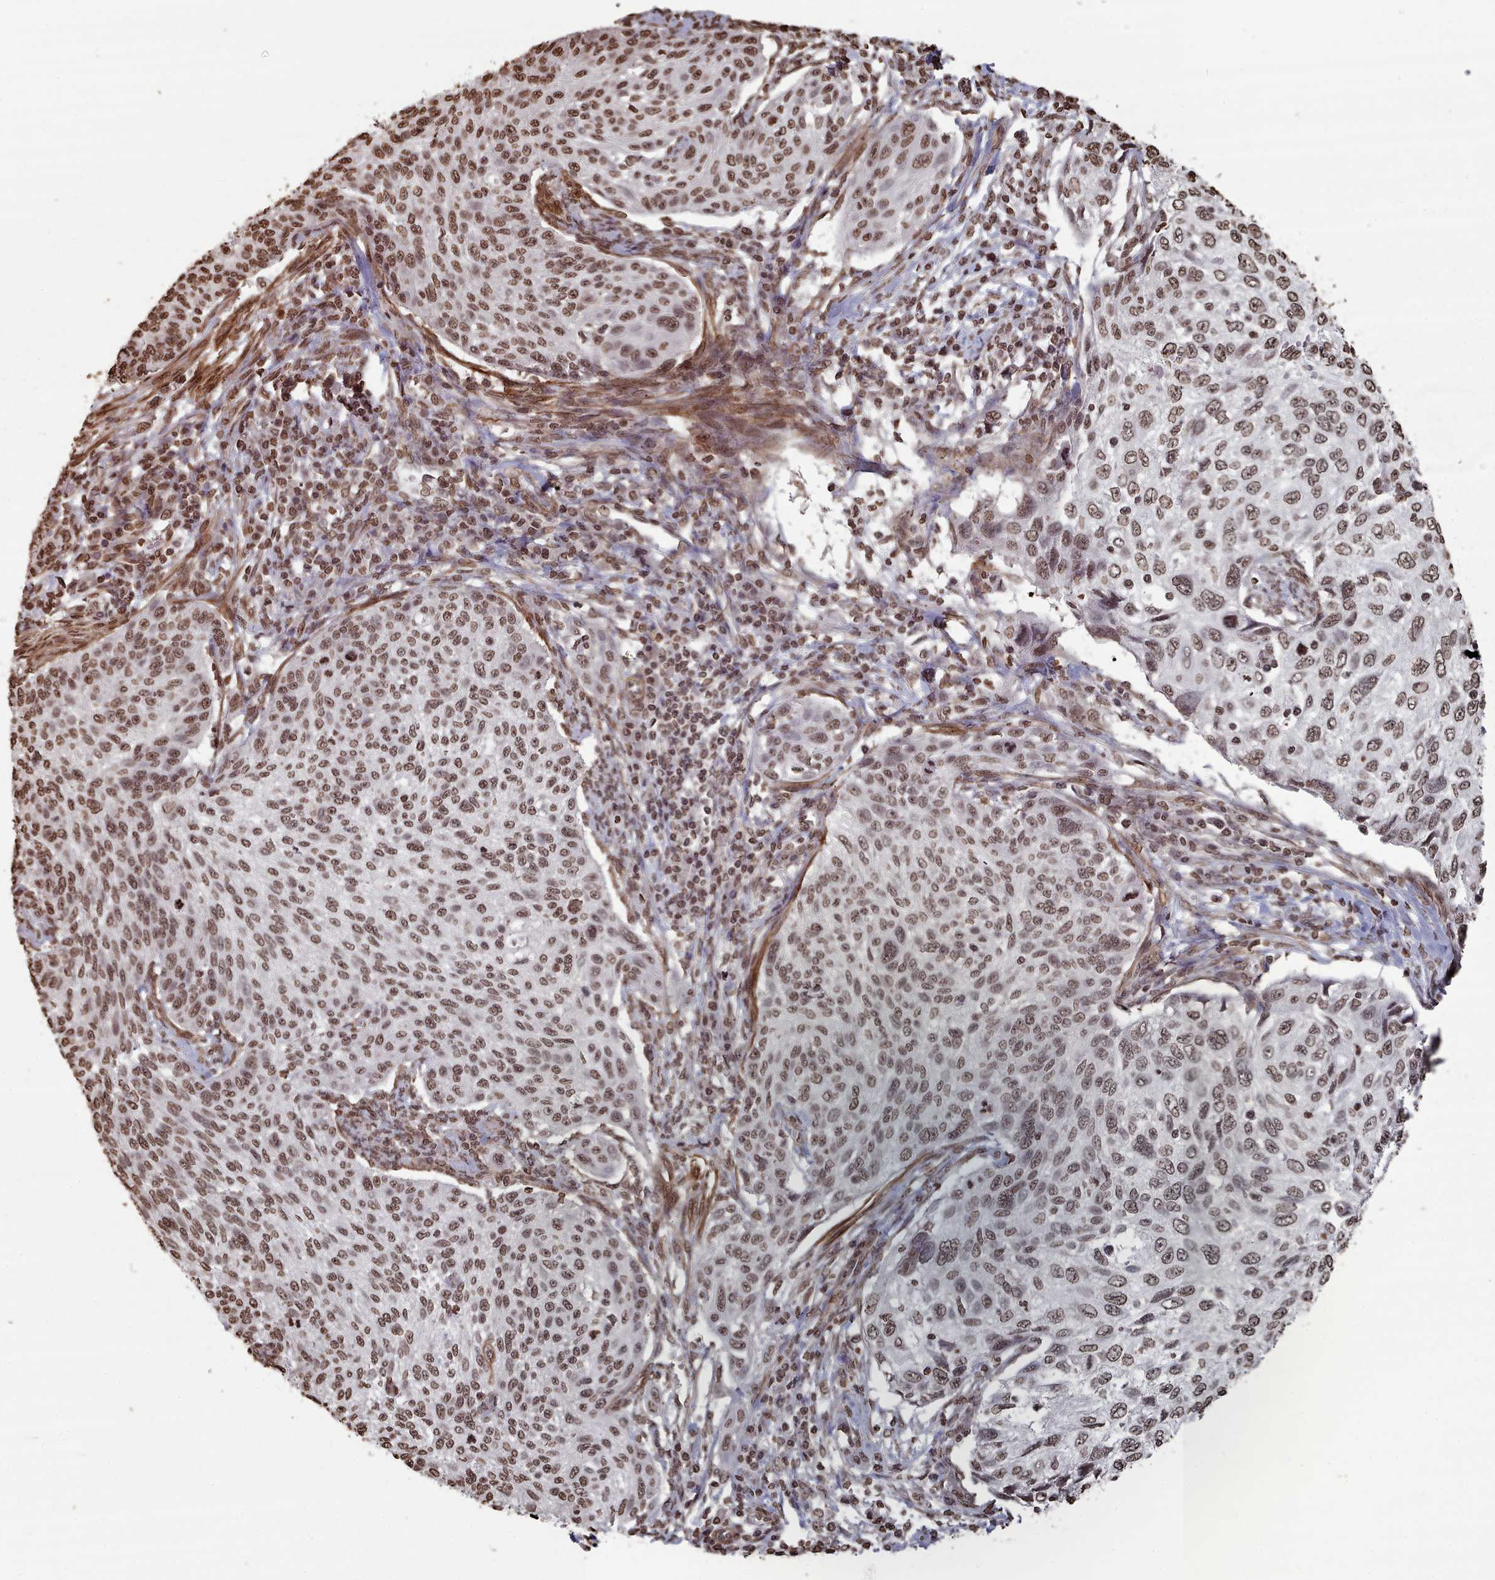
{"staining": {"intensity": "moderate", "quantity": ">75%", "location": "nuclear"}, "tissue": "cervical cancer", "cell_type": "Tumor cells", "image_type": "cancer", "snomed": [{"axis": "morphology", "description": "Squamous cell carcinoma, NOS"}, {"axis": "topography", "description": "Cervix"}], "caption": "Immunohistochemistry staining of cervical squamous cell carcinoma, which shows medium levels of moderate nuclear positivity in about >75% of tumor cells indicating moderate nuclear protein expression. The staining was performed using DAB (brown) for protein detection and nuclei were counterstained in hematoxylin (blue).", "gene": "PLEKHG5", "patient": {"sex": "female", "age": 70}}